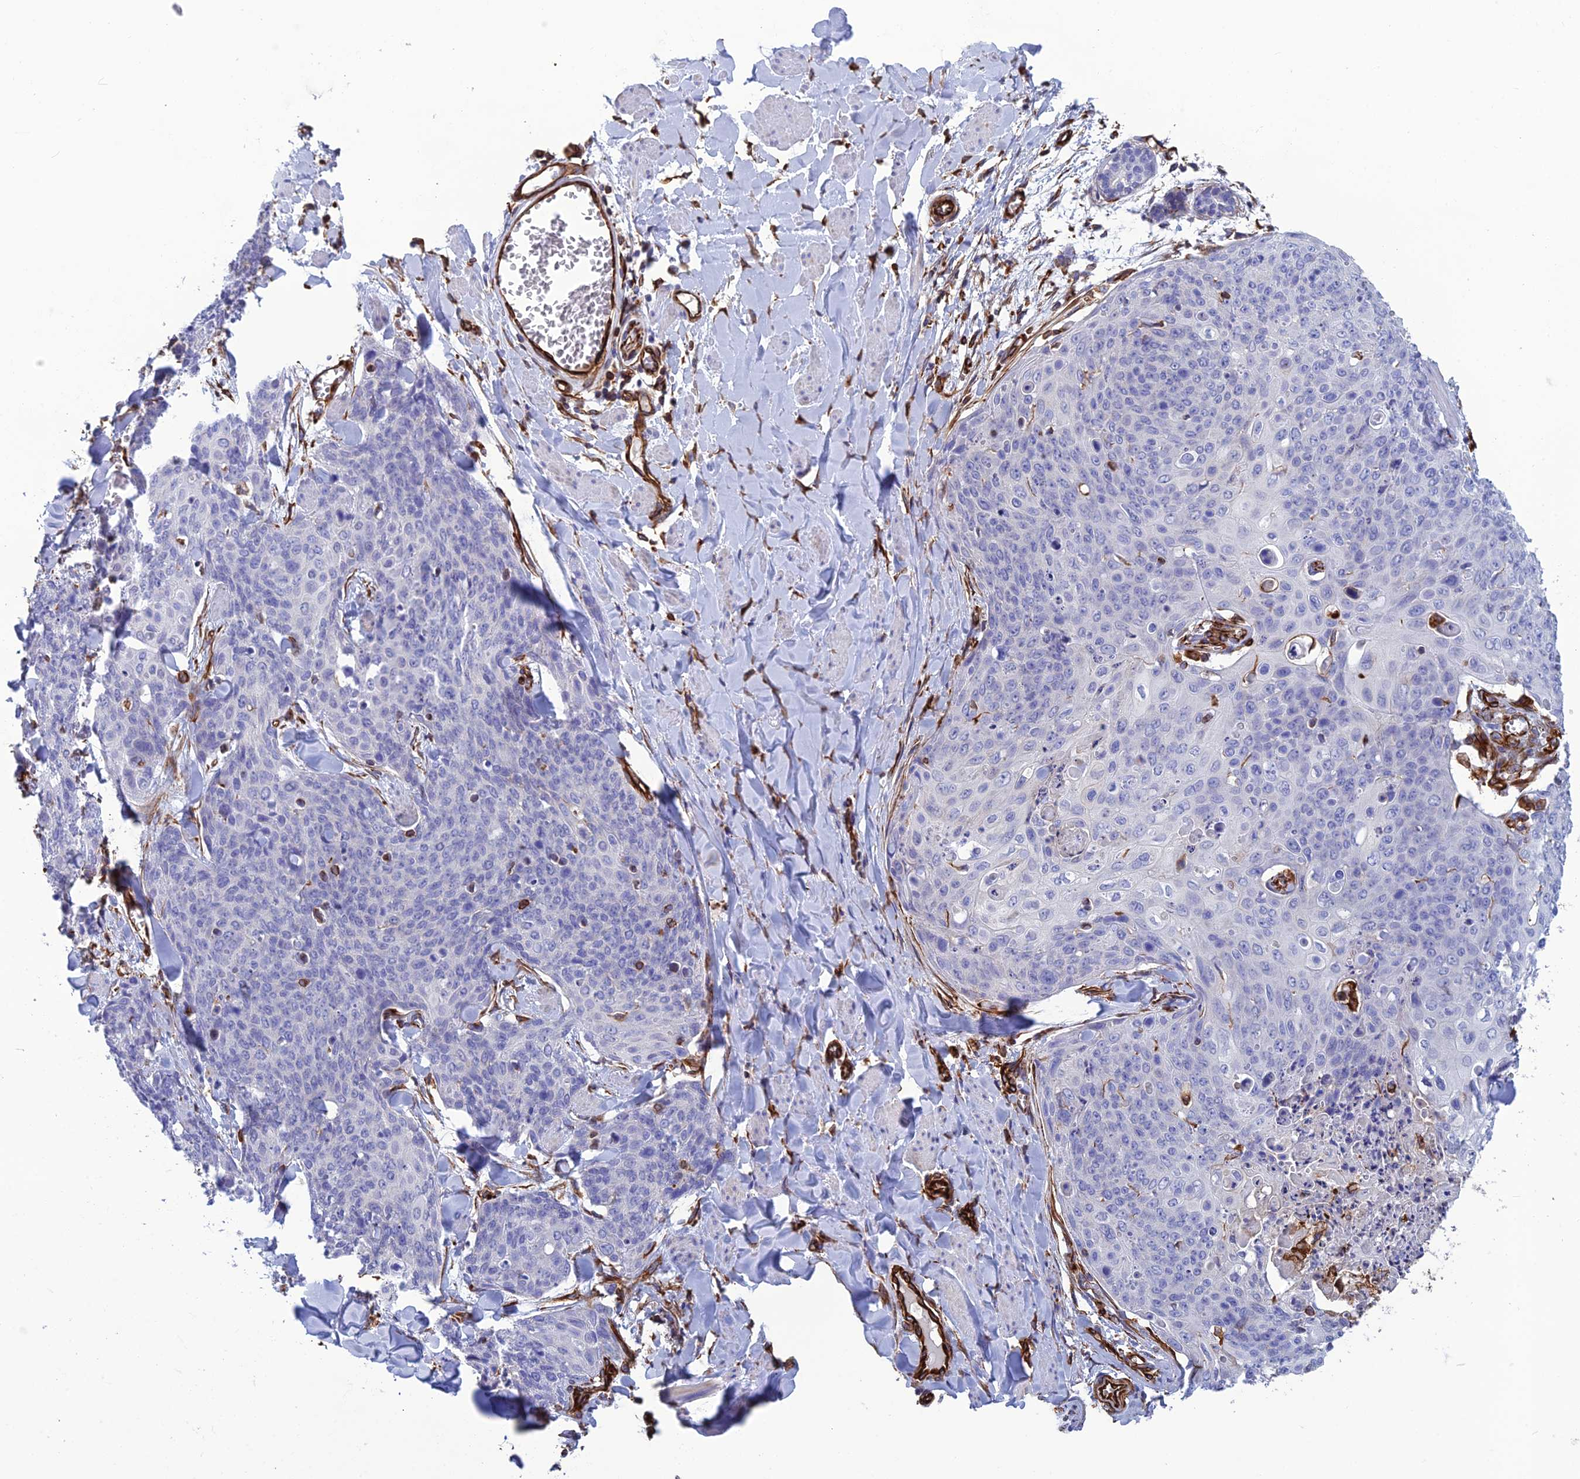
{"staining": {"intensity": "negative", "quantity": "none", "location": "none"}, "tissue": "skin cancer", "cell_type": "Tumor cells", "image_type": "cancer", "snomed": [{"axis": "morphology", "description": "Squamous cell carcinoma, NOS"}, {"axis": "topography", "description": "Skin"}, {"axis": "topography", "description": "Vulva"}], "caption": "Protein analysis of skin squamous cell carcinoma exhibits no significant expression in tumor cells.", "gene": "FBXL20", "patient": {"sex": "female", "age": 85}}